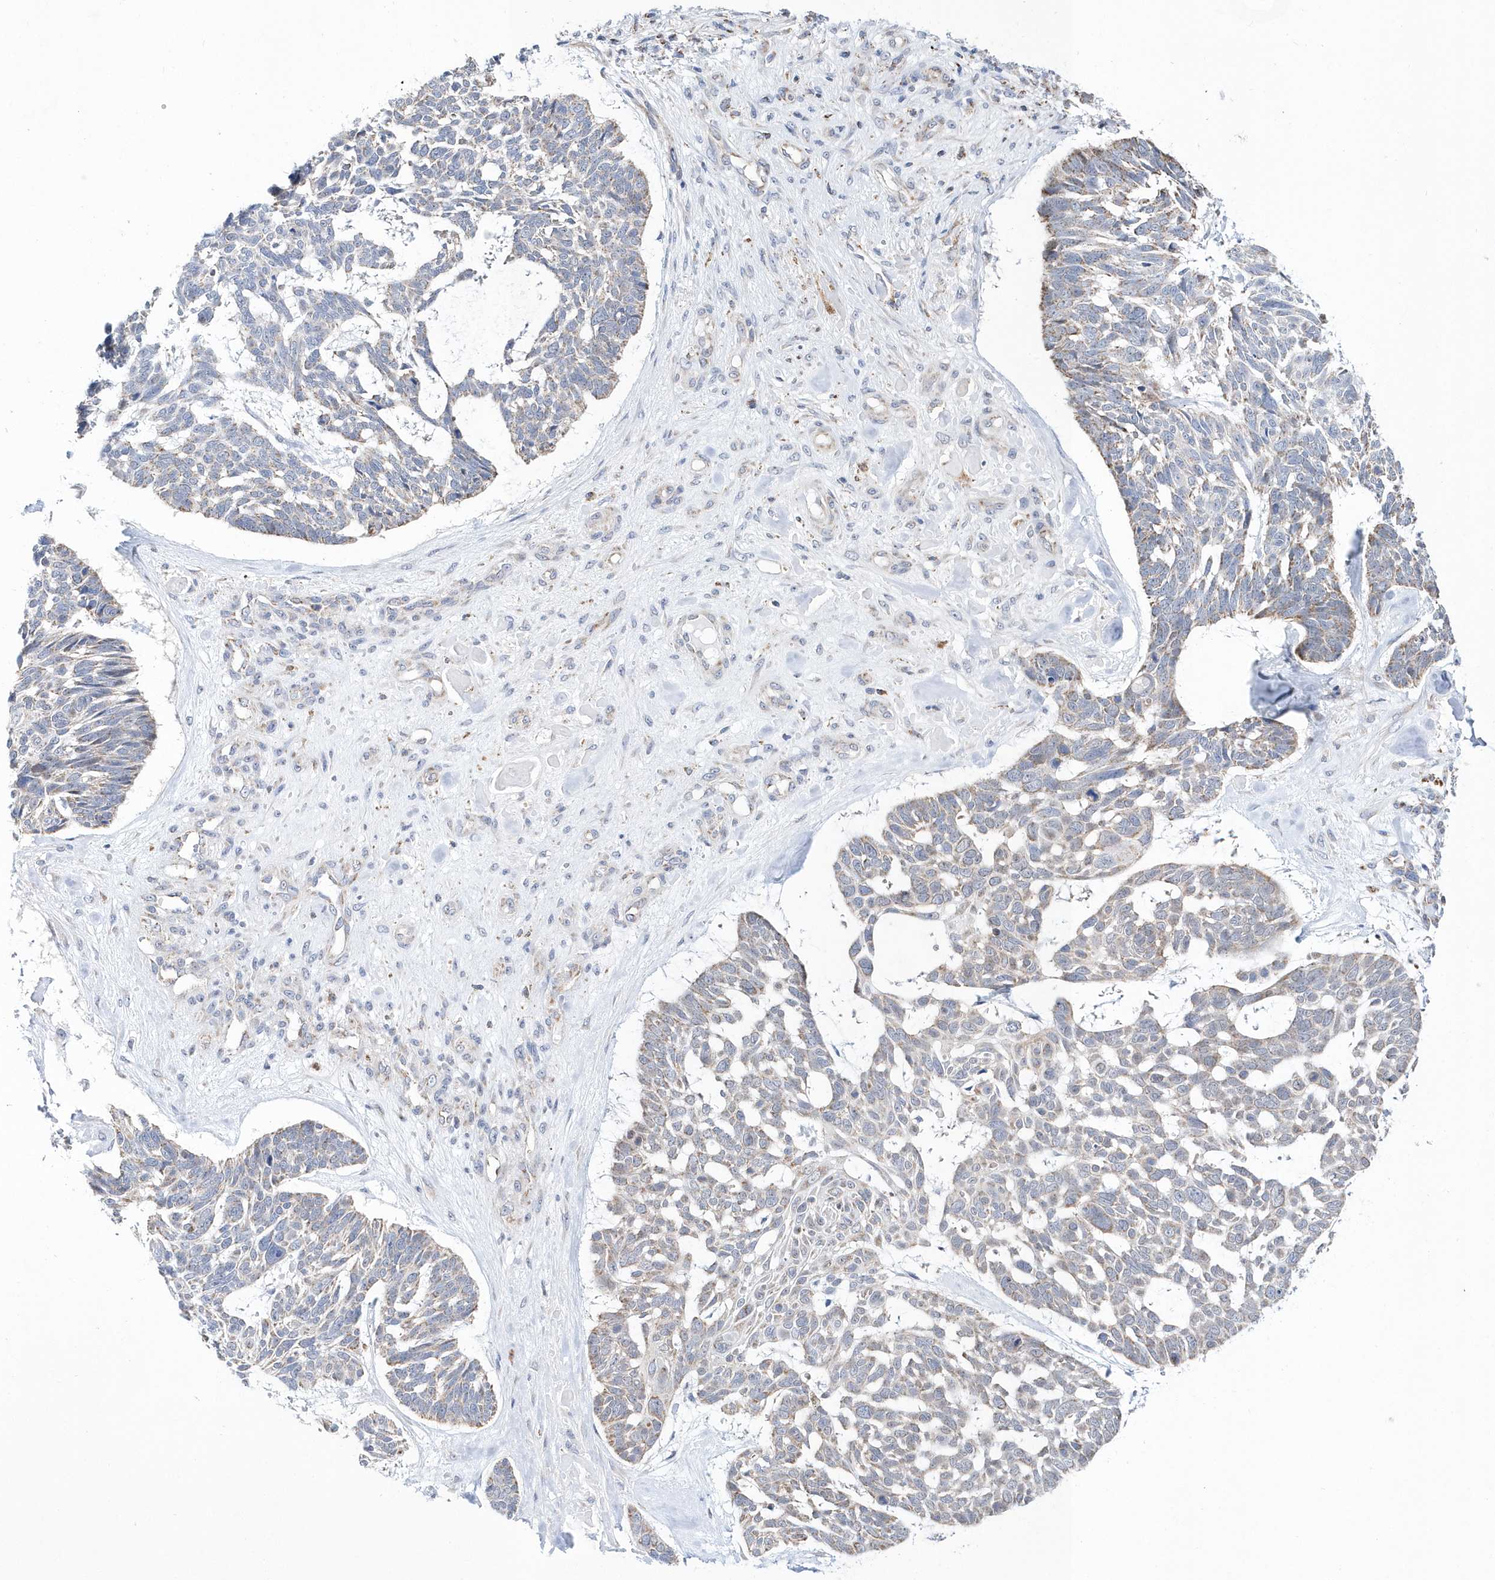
{"staining": {"intensity": "negative", "quantity": "none", "location": "none"}, "tissue": "skin cancer", "cell_type": "Tumor cells", "image_type": "cancer", "snomed": [{"axis": "morphology", "description": "Basal cell carcinoma"}, {"axis": "topography", "description": "Skin"}], "caption": "A high-resolution photomicrograph shows immunohistochemistry (IHC) staining of skin cancer (basal cell carcinoma), which demonstrates no significant expression in tumor cells. (DAB (3,3'-diaminobenzidine) immunohistochemistry (IHC), high magnification).", "gene": "SPATA5", "patient": {"sex": "male", "age": 88}}